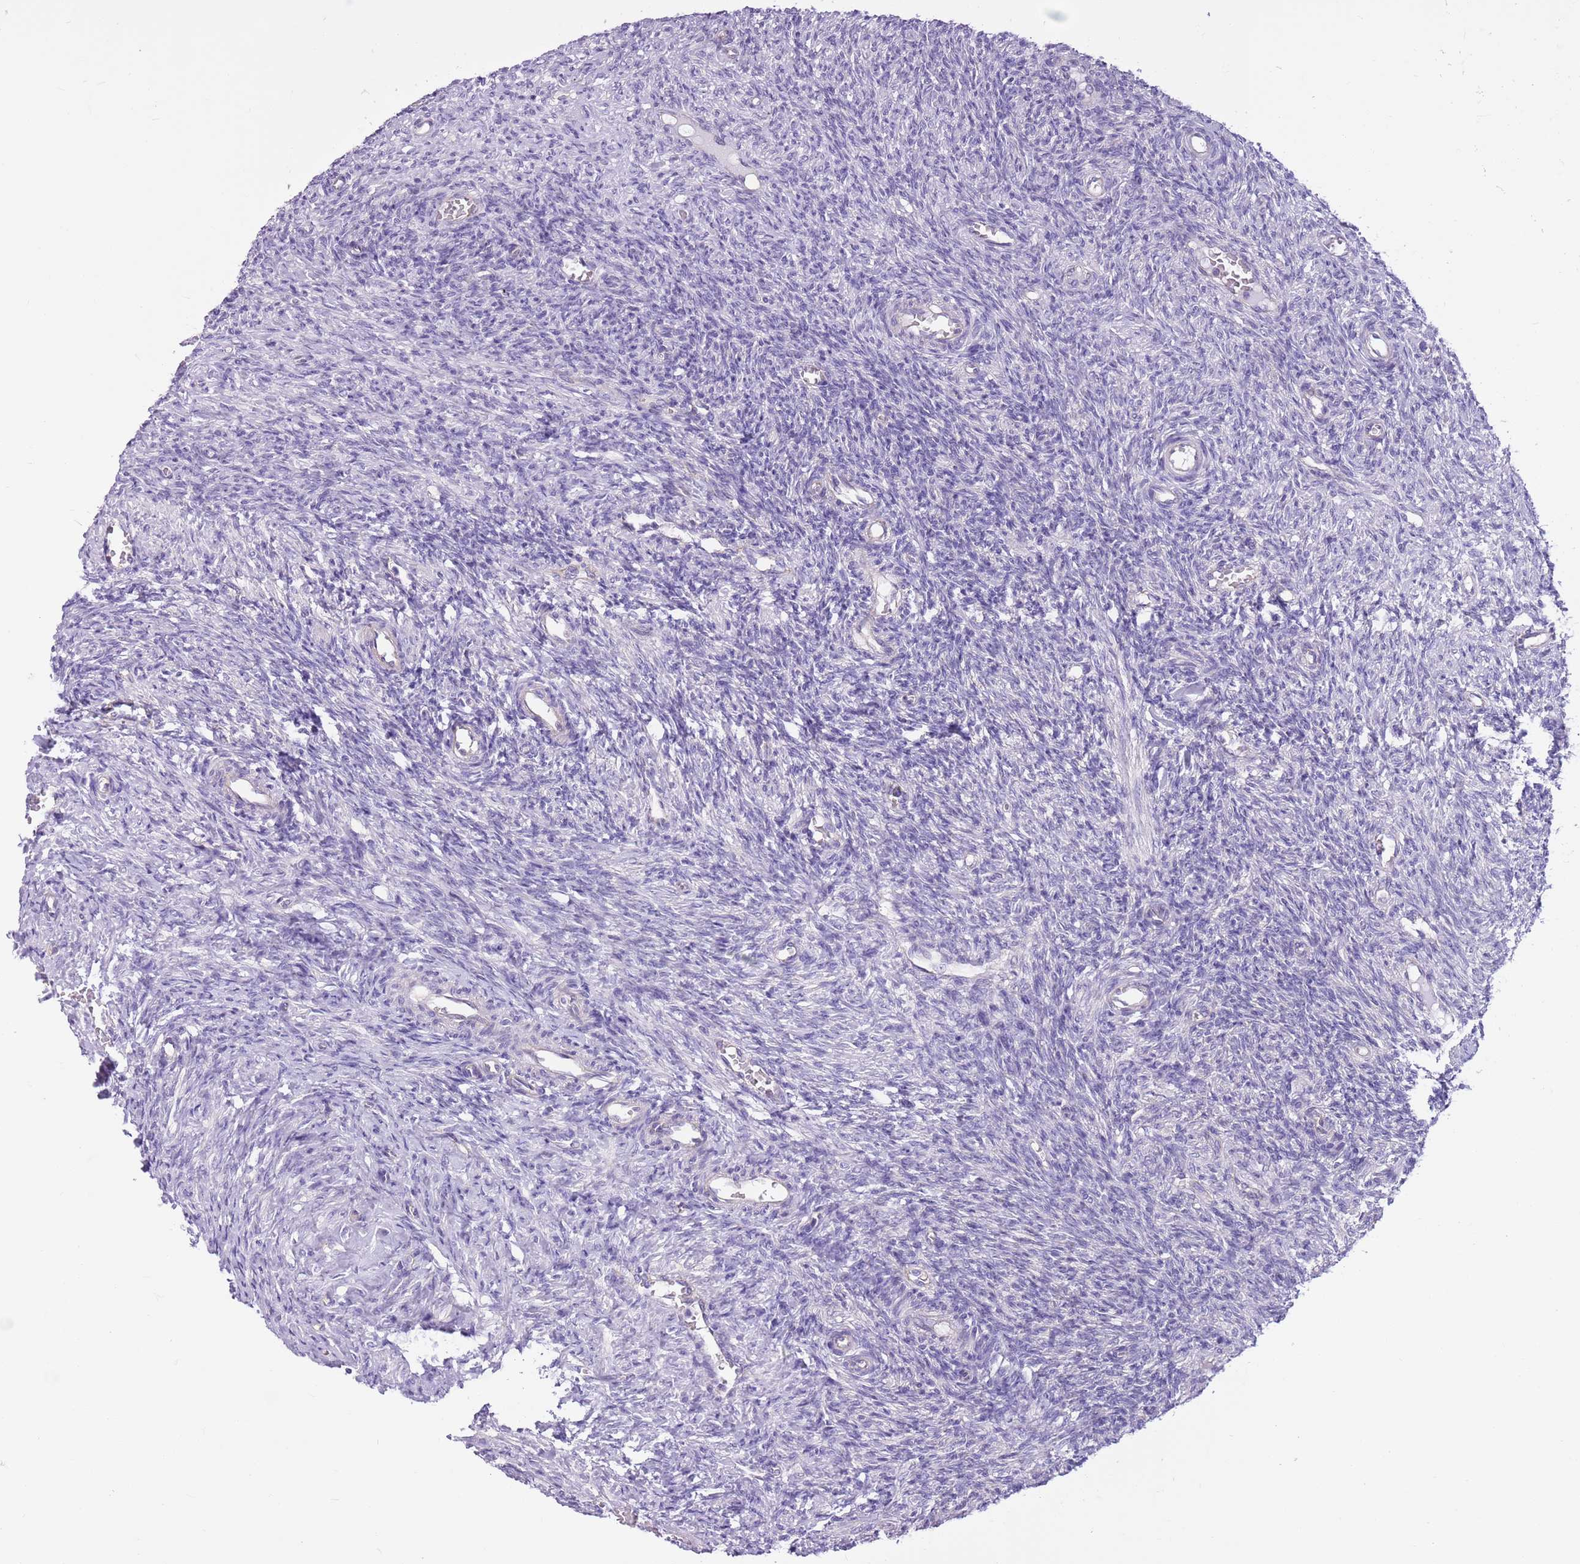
{"staining": {"intensity": "negative", "quantity": "none", "location": "none"}, "tissue": "ovary", "cell_type": "Ovarian stroma cells", "image_type": "normal", "snomed": [{"axis": "morphology", "description": "Normal tissue, NOS"}, {"axis": "topography", "description": "Ovary"}], "caption": "High power microscopy micrograph of an immunohistochemistry histopathology image of unremarkable ovary, revealing no significant expression in ovarian stroma cells.", "gene": "PARP8", "patient": {"sex": "female", "age": 27}}